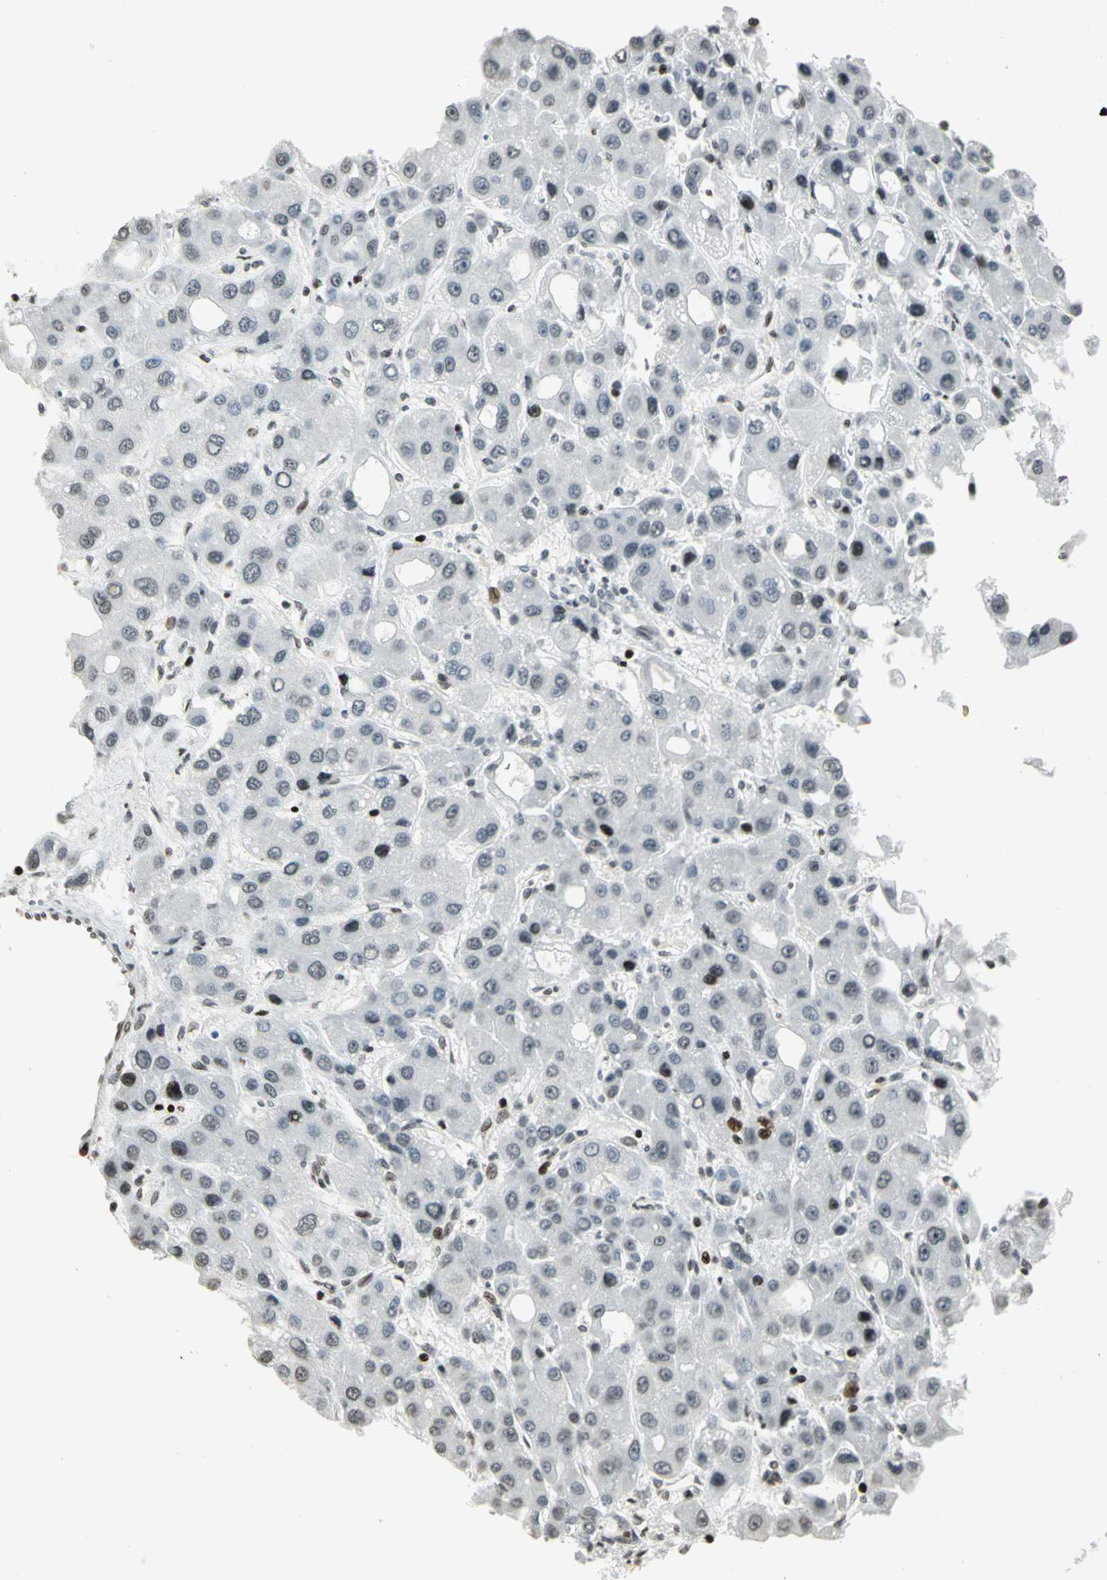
{"staining": {"intensity": "moderate", "quantity": "<25%", "location": "nuclear"}, "tissue": "liver cancer", "cell_type": "Tumor cells", "image_type": "cancer", "snomed": [{"axis": "morphology", "description": "Carcinoma, Hepatocellular, NOS"}, {"axis": "topography", "description": "Liver"}], "caption": "The photomicrograph shows staining of liver hepatocellular carcinoma, revealing moderate nuclear protein staining (brown color) within tumor cells. (Brightfield microscopy of DAB IHC at high magnification).", "gene": "KDM1A", "patient": {"sex": "male", "age": 55}}